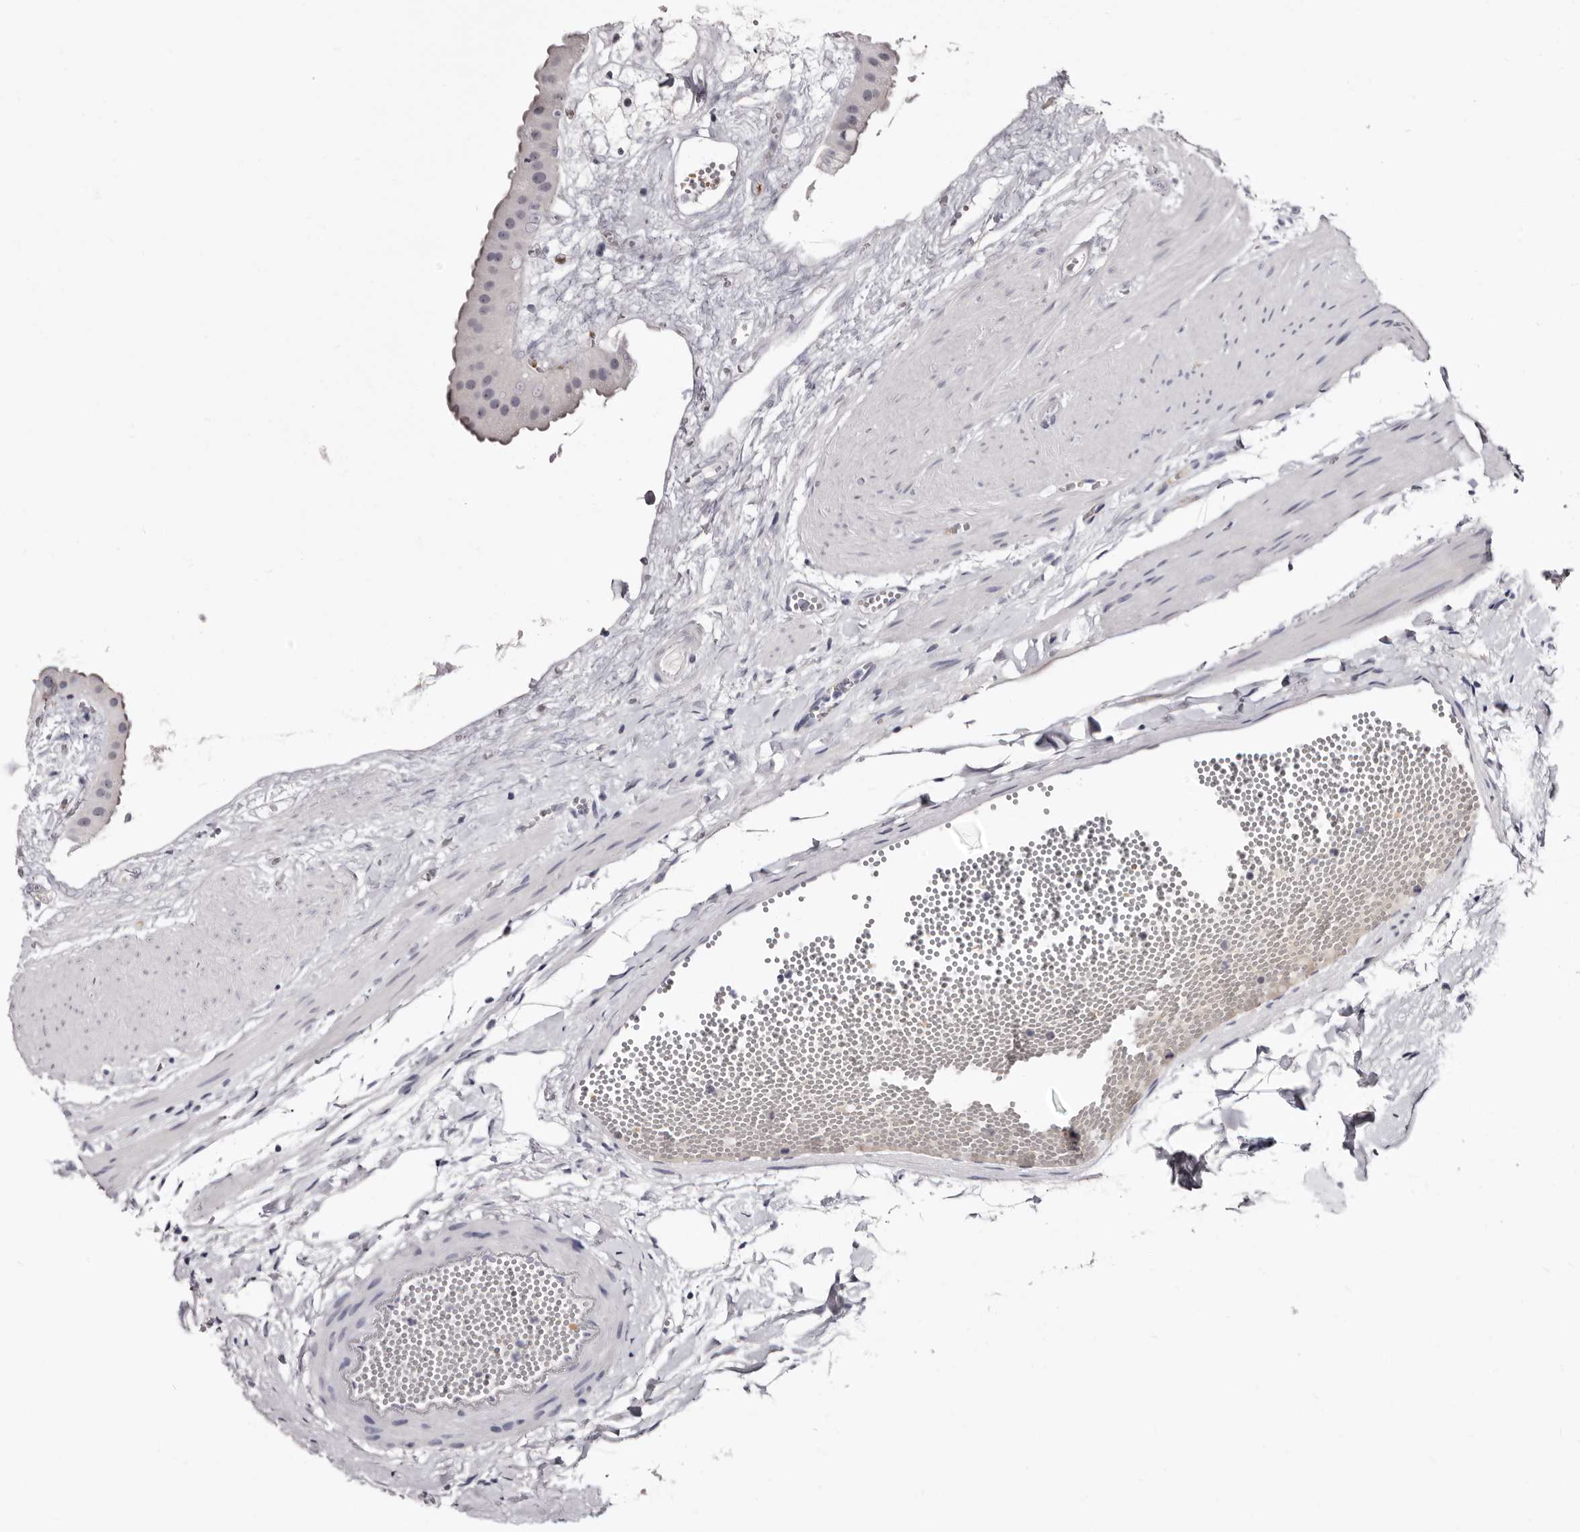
{"staining": {"intensity": "negative", "quantity": "none", "location": "none"}, "tissue": "gallbladder", "cell_type": "Glandular cells", "image_type": "normal", "snomed": [{"axis": "morphology", "description": "Normal tissue, NOS"}, {"axis": "topography", "description": "Gallbladder"}], "caption": "This is an immunohistochemistry image of unremarkable gallbladder. There is no positivity in glandular cells.", "gene": "BPGM", "patient": {"sex": "female", "age": 64}}